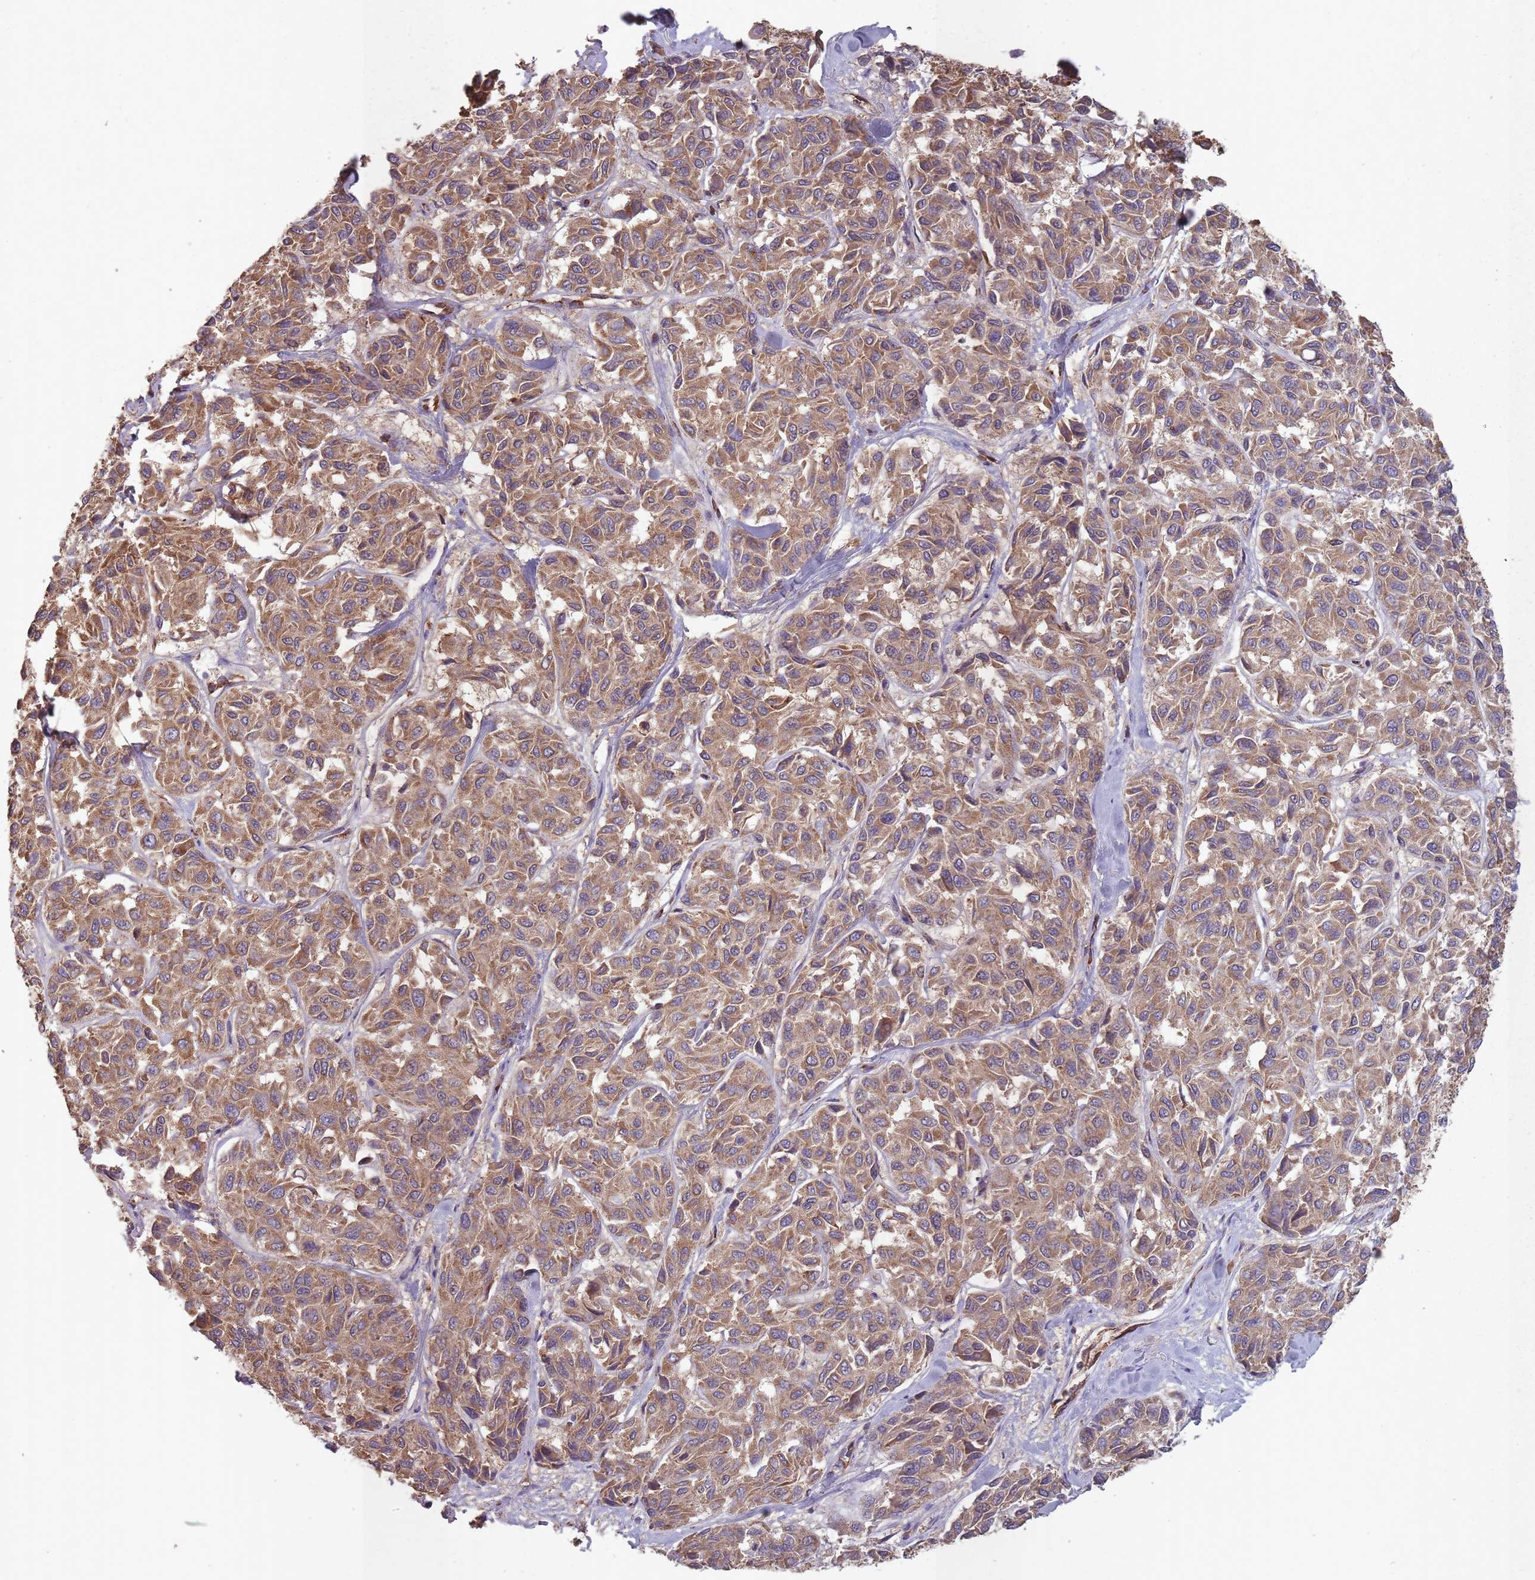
{"staining": {"intensity": "moderate", "quantity": ">75%", "location": "cytoplasmic/membranous"}, "tissue": "melanoma", "cell_type": "Tumor cells", "image_type": "cancer", "snomed": [{"axis": "morphology", "description": "Malignant melanoma, NOS"}, {"axis": "topography", "description": "Skin"}], "caption": "This image reveals immunohistochemistry (IHC) staining of malignant melanoma, with medium moderate cytoplasmic/membranous expression in about >75% of tumor cells.", "gene": "SANBR", "patient": {"sex": "female", "age": 66}}